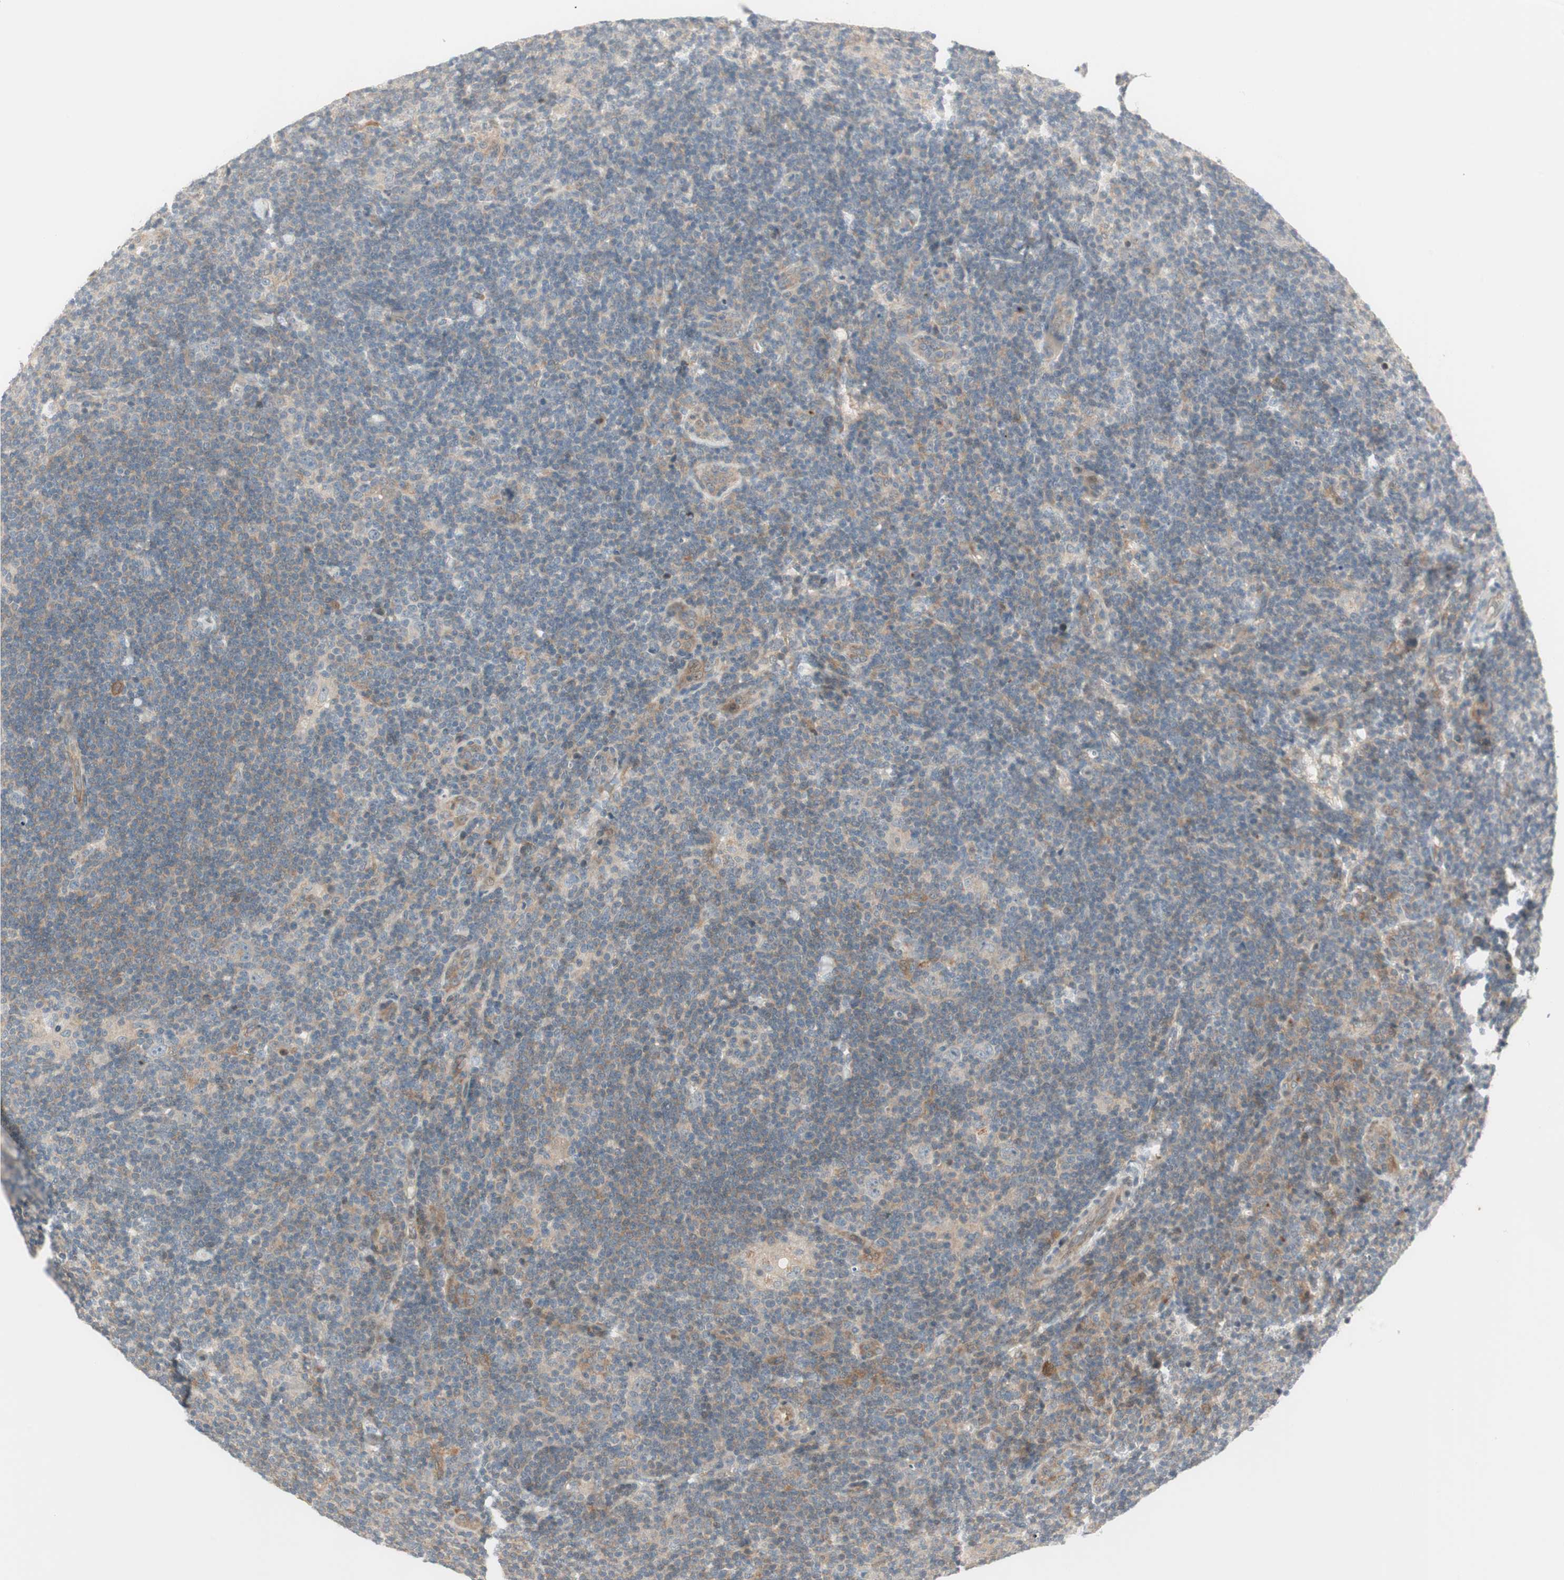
{"staining": {"intensity": "weak", "quantity": "25%-75%", "location": "cytoplasmic/membranous"}, "tissue": "lymphoma", "cell_type": "Tumor cells", "image_type": "cancer", "snomed": [{"axis": "morphology", "description": "Hodgkin's disease, NOS"}, {"axis": "topography", "description": "Lymph node"}], "caption": "Hodgkin's disease was stained to show a protein in brown. There is low levels of weak cytoplasmic/membranous positivity in about 25%-75% of tumor cells.", "gene": "CGRRF1", "patient": {"sex": "female", "age": 57}}